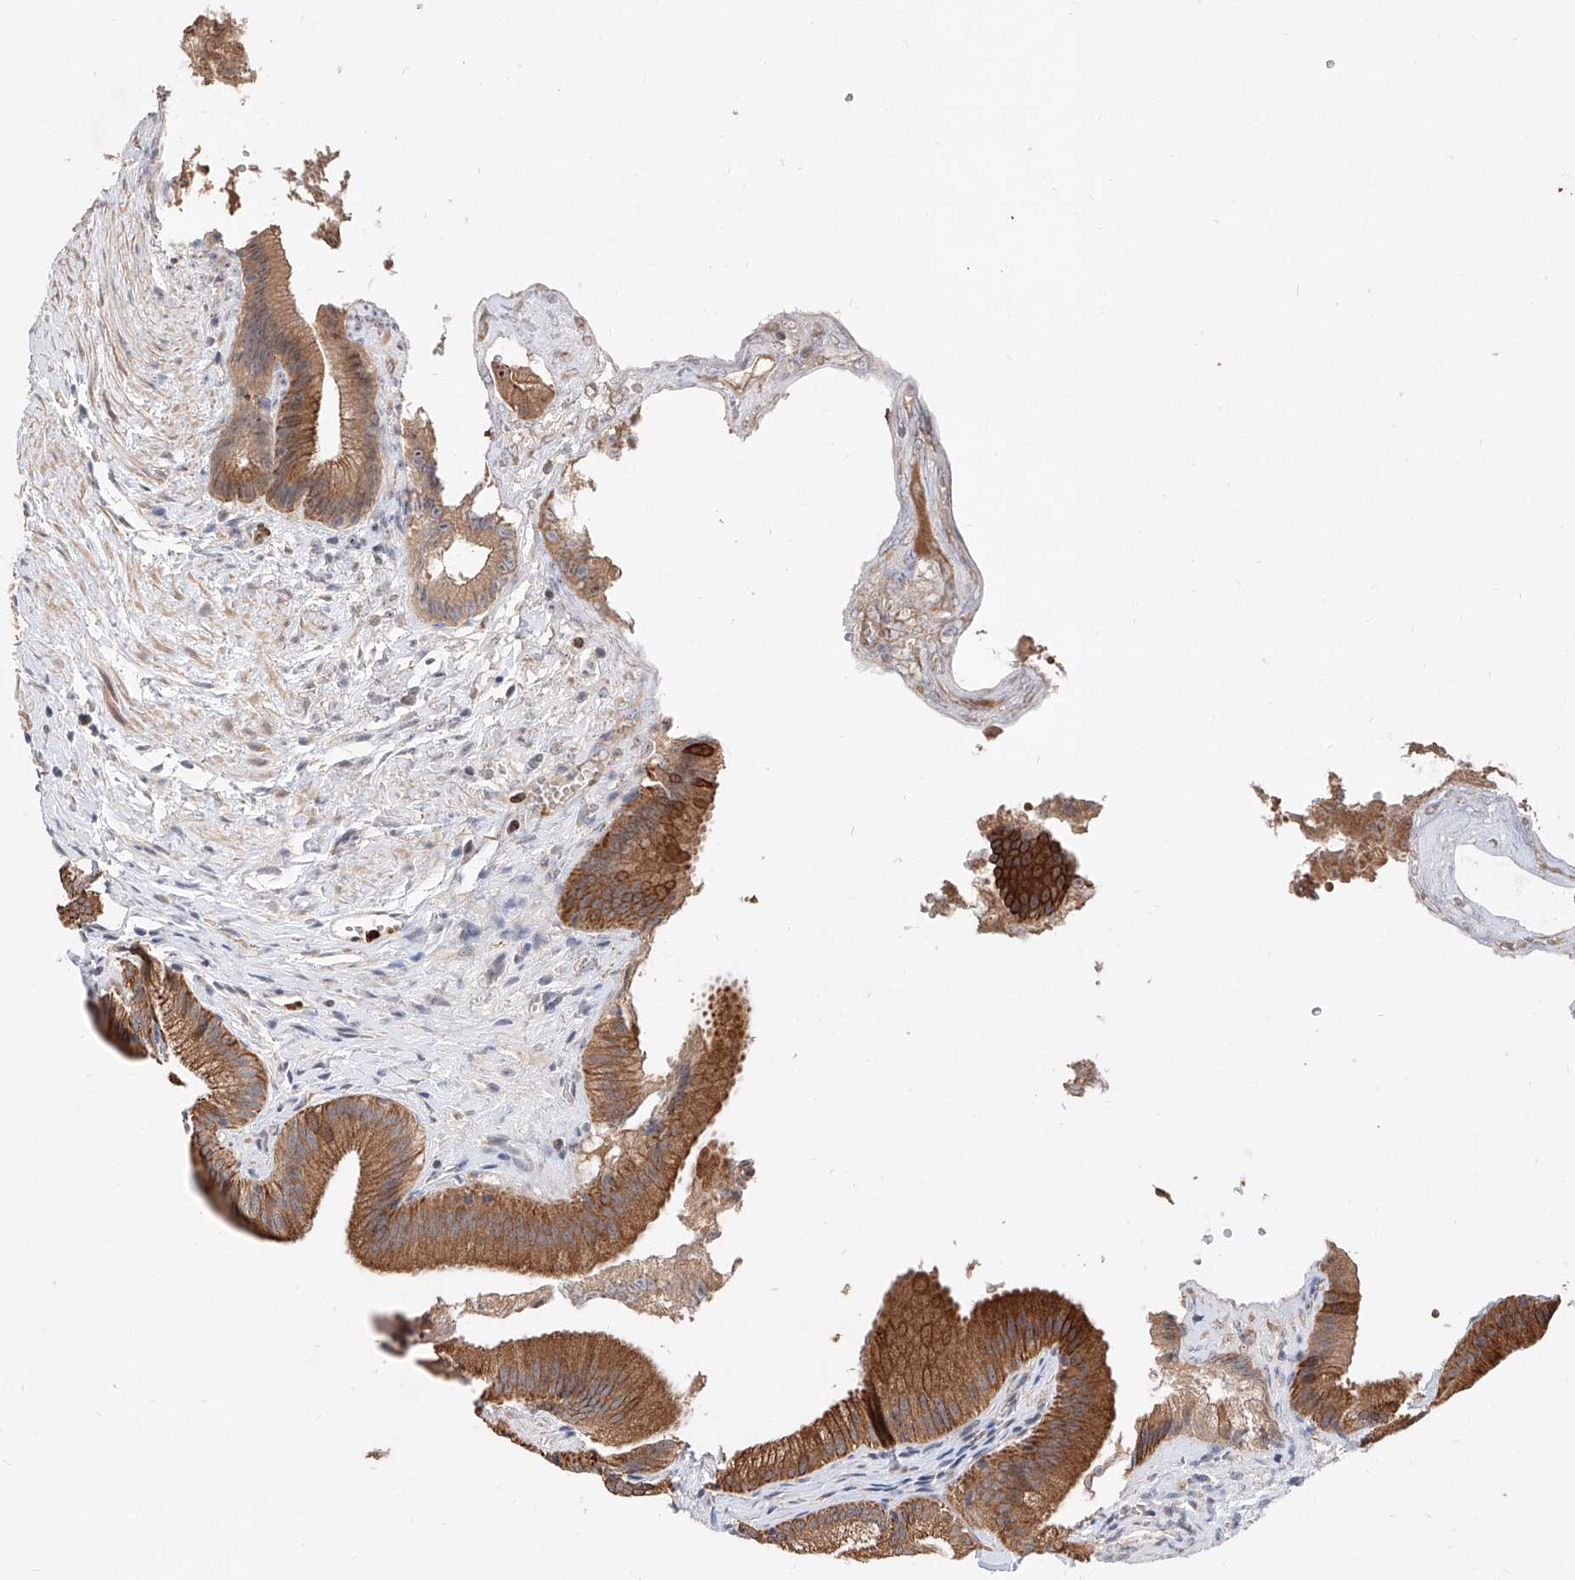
{"staining": {"intensity": "strong", "quantity": ">75%", "location": "cytoplasmic/membranous"}, "tissue": "gallbladder", "cell_type": "Glandular cells", "image_type": "normal", "snomed": [{"axis": "morphology", "description": "Normal tissue, NOS"}, {"axis": "topography", "description": "Gallbladder"}], "caption": "Immunohistochemistry histopathology image of benign gallbladder stained for a protein (brown), which reveals high levels of strong cytoplasmic/membranous positivity in approximately >75% of glandular cells.", "gene": "MFSD4B", "patient": {"sex": "male", "age": 55}}